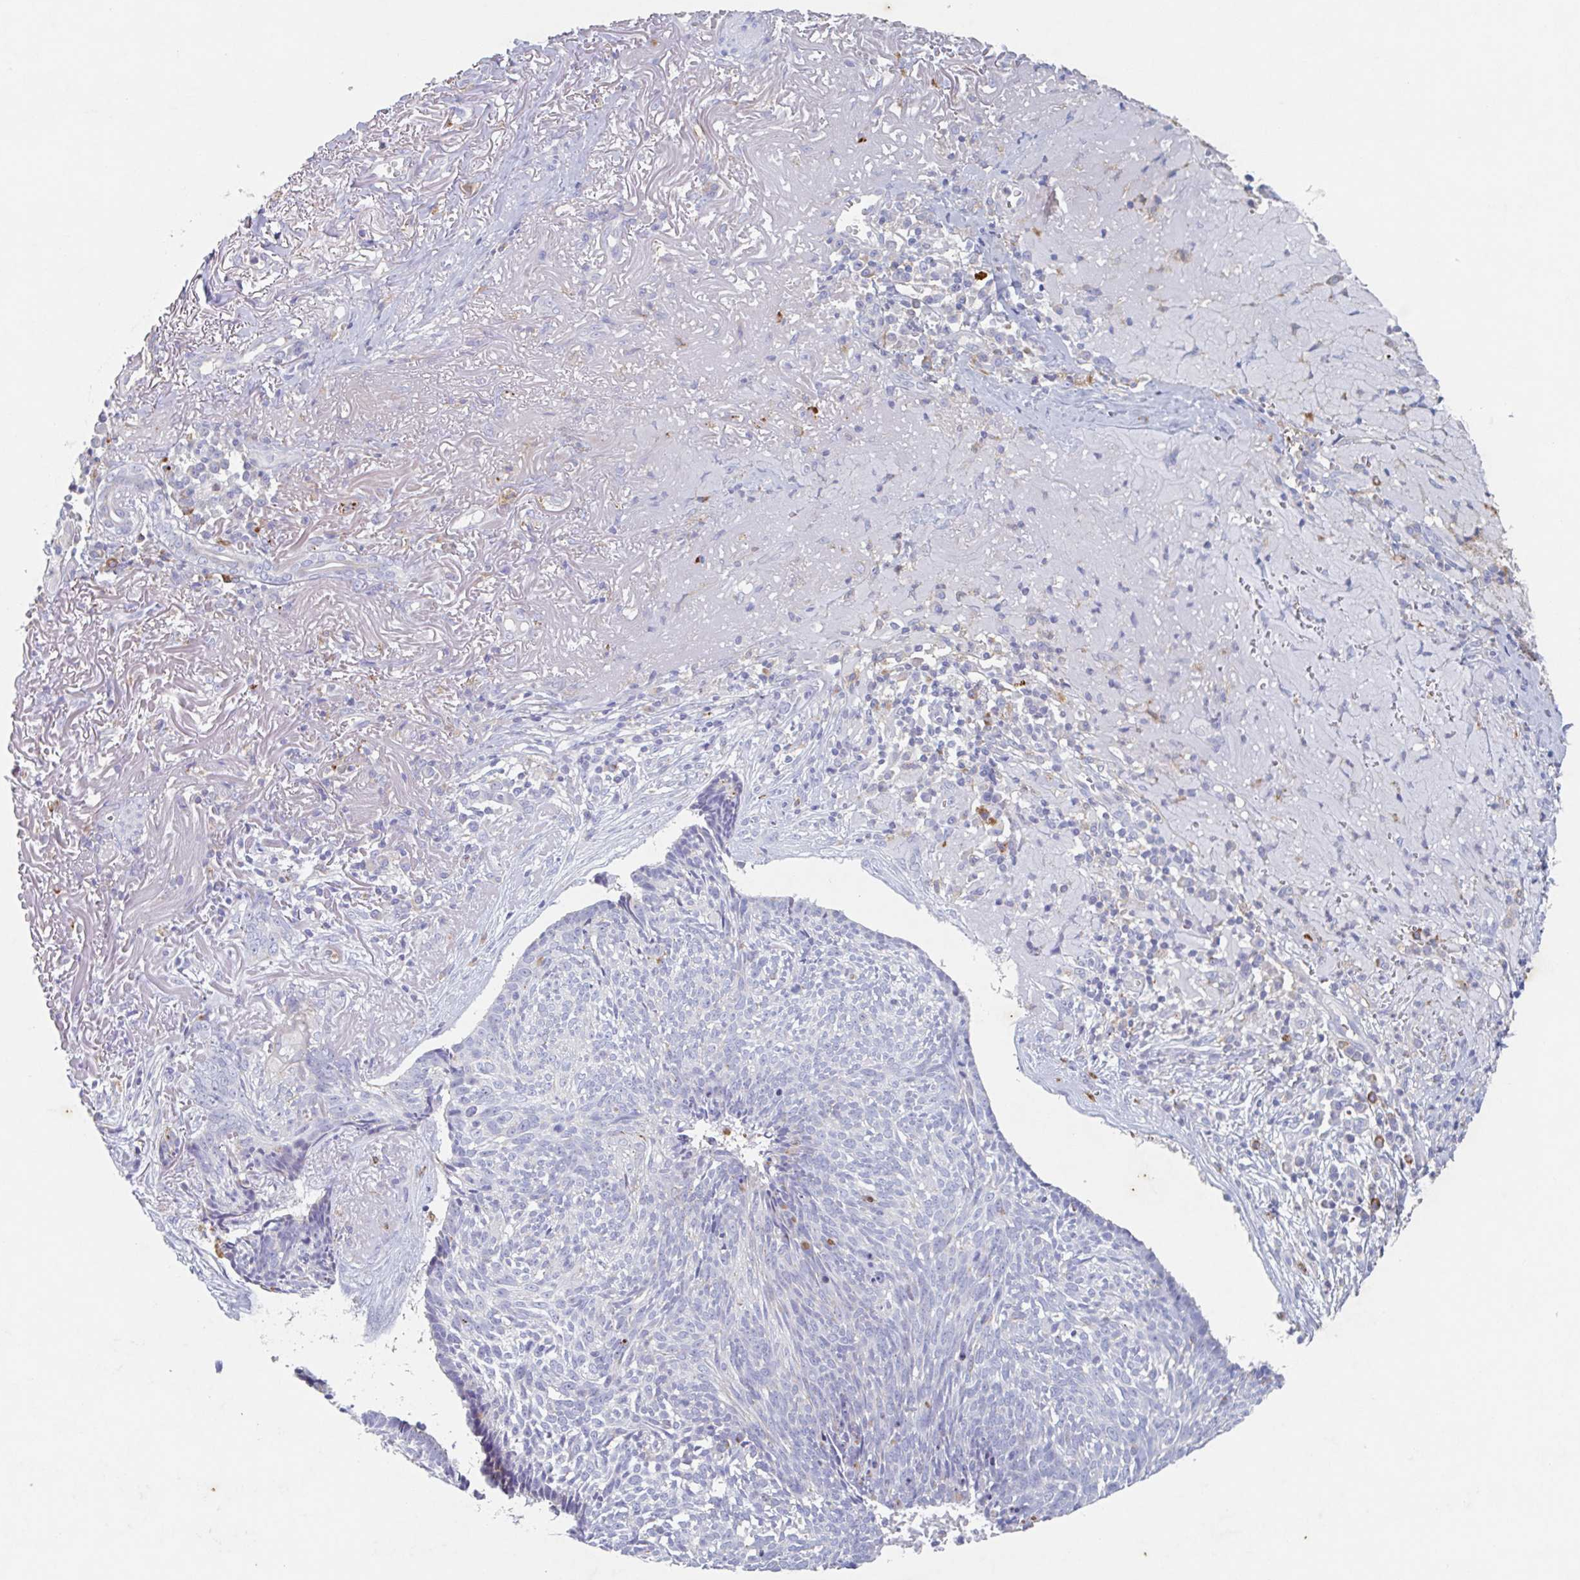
{"staining": {"intensity": "negative", "quantity": "none", "location": "none"}, "tissue": "skin cancer", "cell_type": "Tumor cells", "image_type": "cancer", "snomed": [{"axis": "morphology", "description": "Basal cell carcinoma"}, {"axis": "topography", "description": "Skin"}, {"axis": "topography", "description": "Skin of face"}], "caption": "The photomicrograph displays no staining of tumor cells in skin basal cell carcinoma.", "gene": "MANBA", "patient": {"sex": "female", "age": 95}}